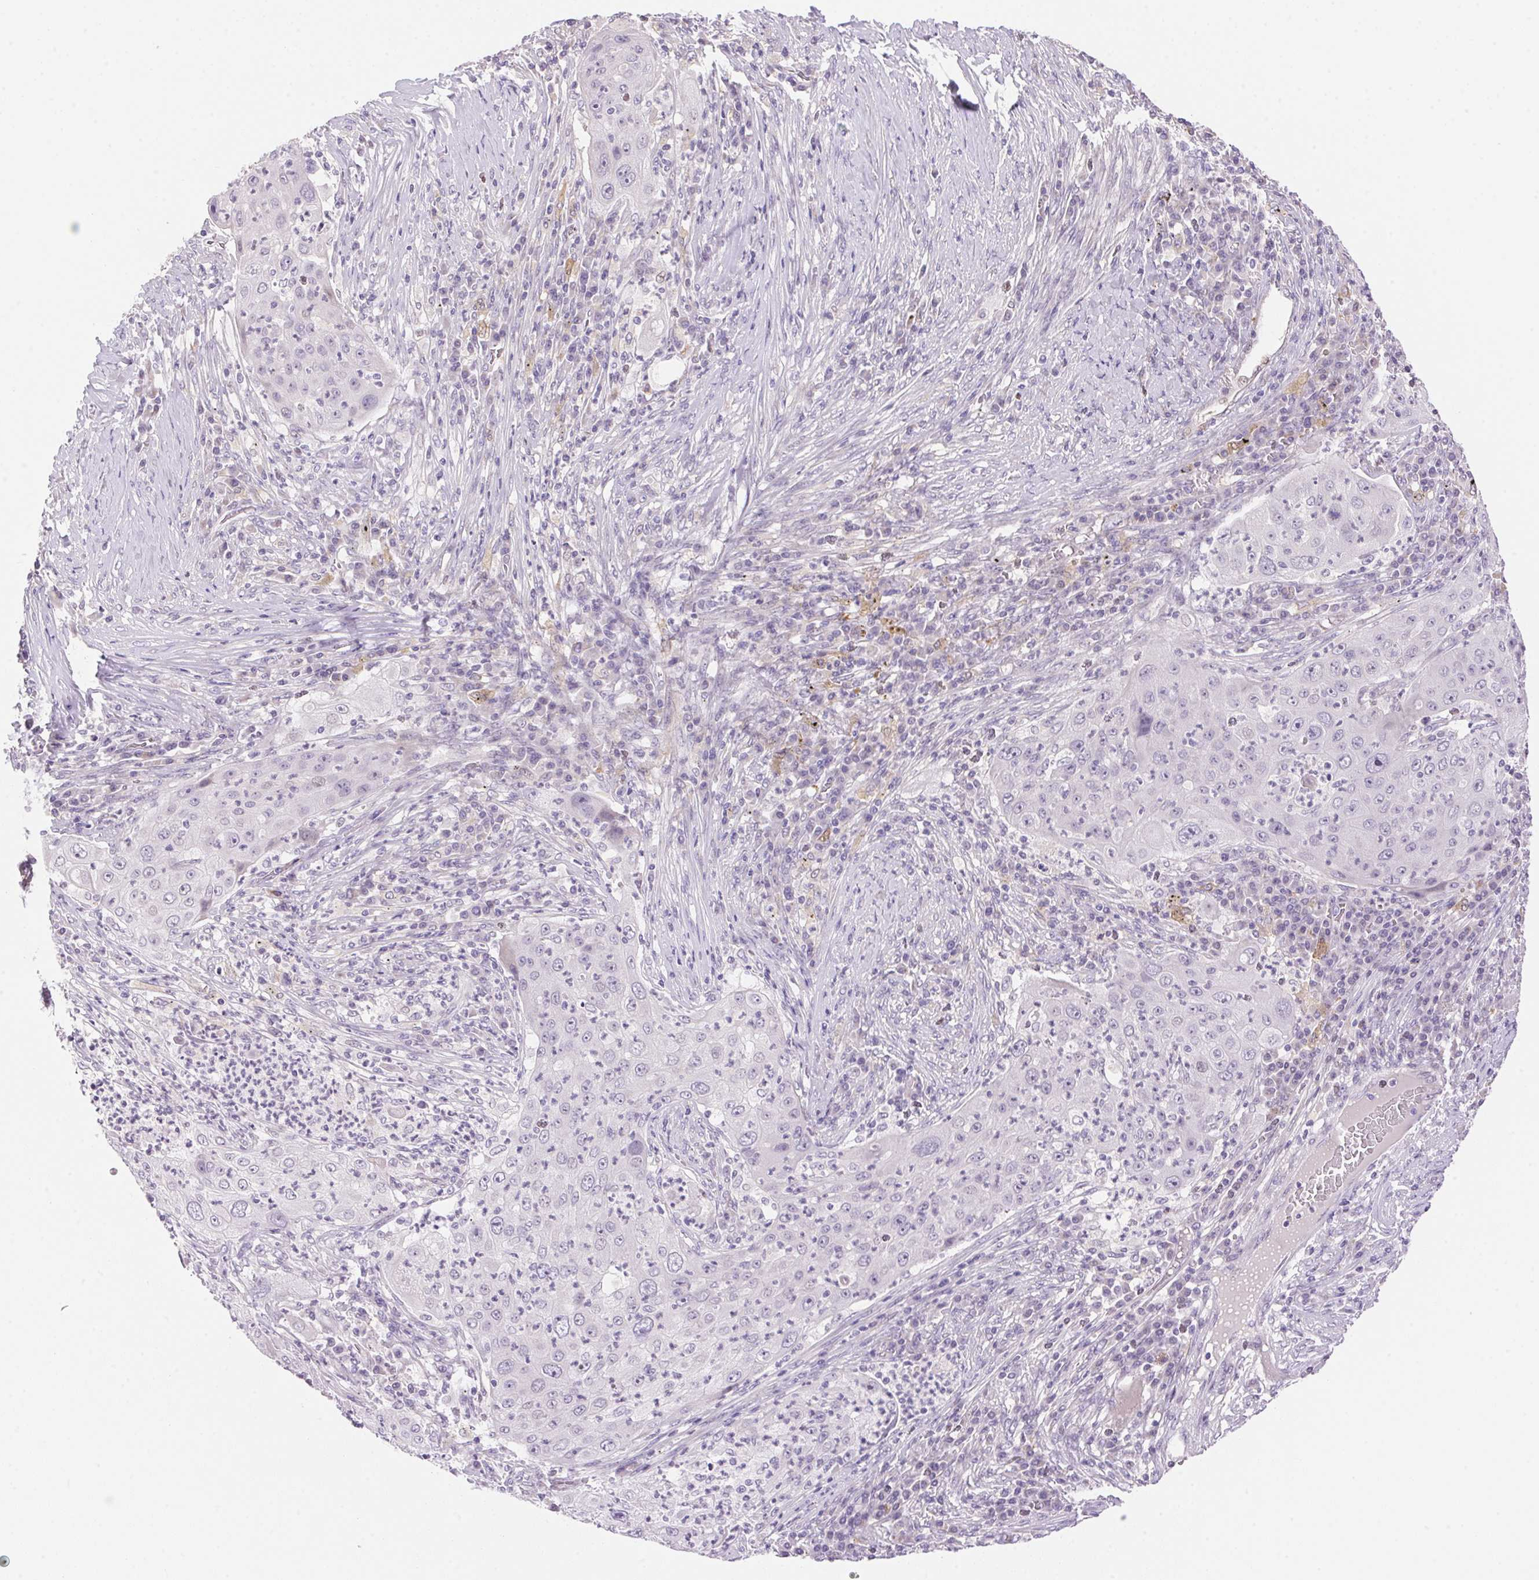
{"staining": {"intensity": "negative", "quantity": "none", "location": "none"}, "tissue": "lung cancer", "cell_type": "Tumor cells", "image_type": "cancer", "snomed": [{"axis": "morphology", "description": "Squamous cell carcinoma, NOS"}, {"axis": "topography", "description": "Lung"}], "caption": "Lung cancer stained for a protein using immunohistochemistry (IHC) shows no positivity tumor cells.", "gene": "TEKT1", "patient": {"sex": "female", "age": 59}}